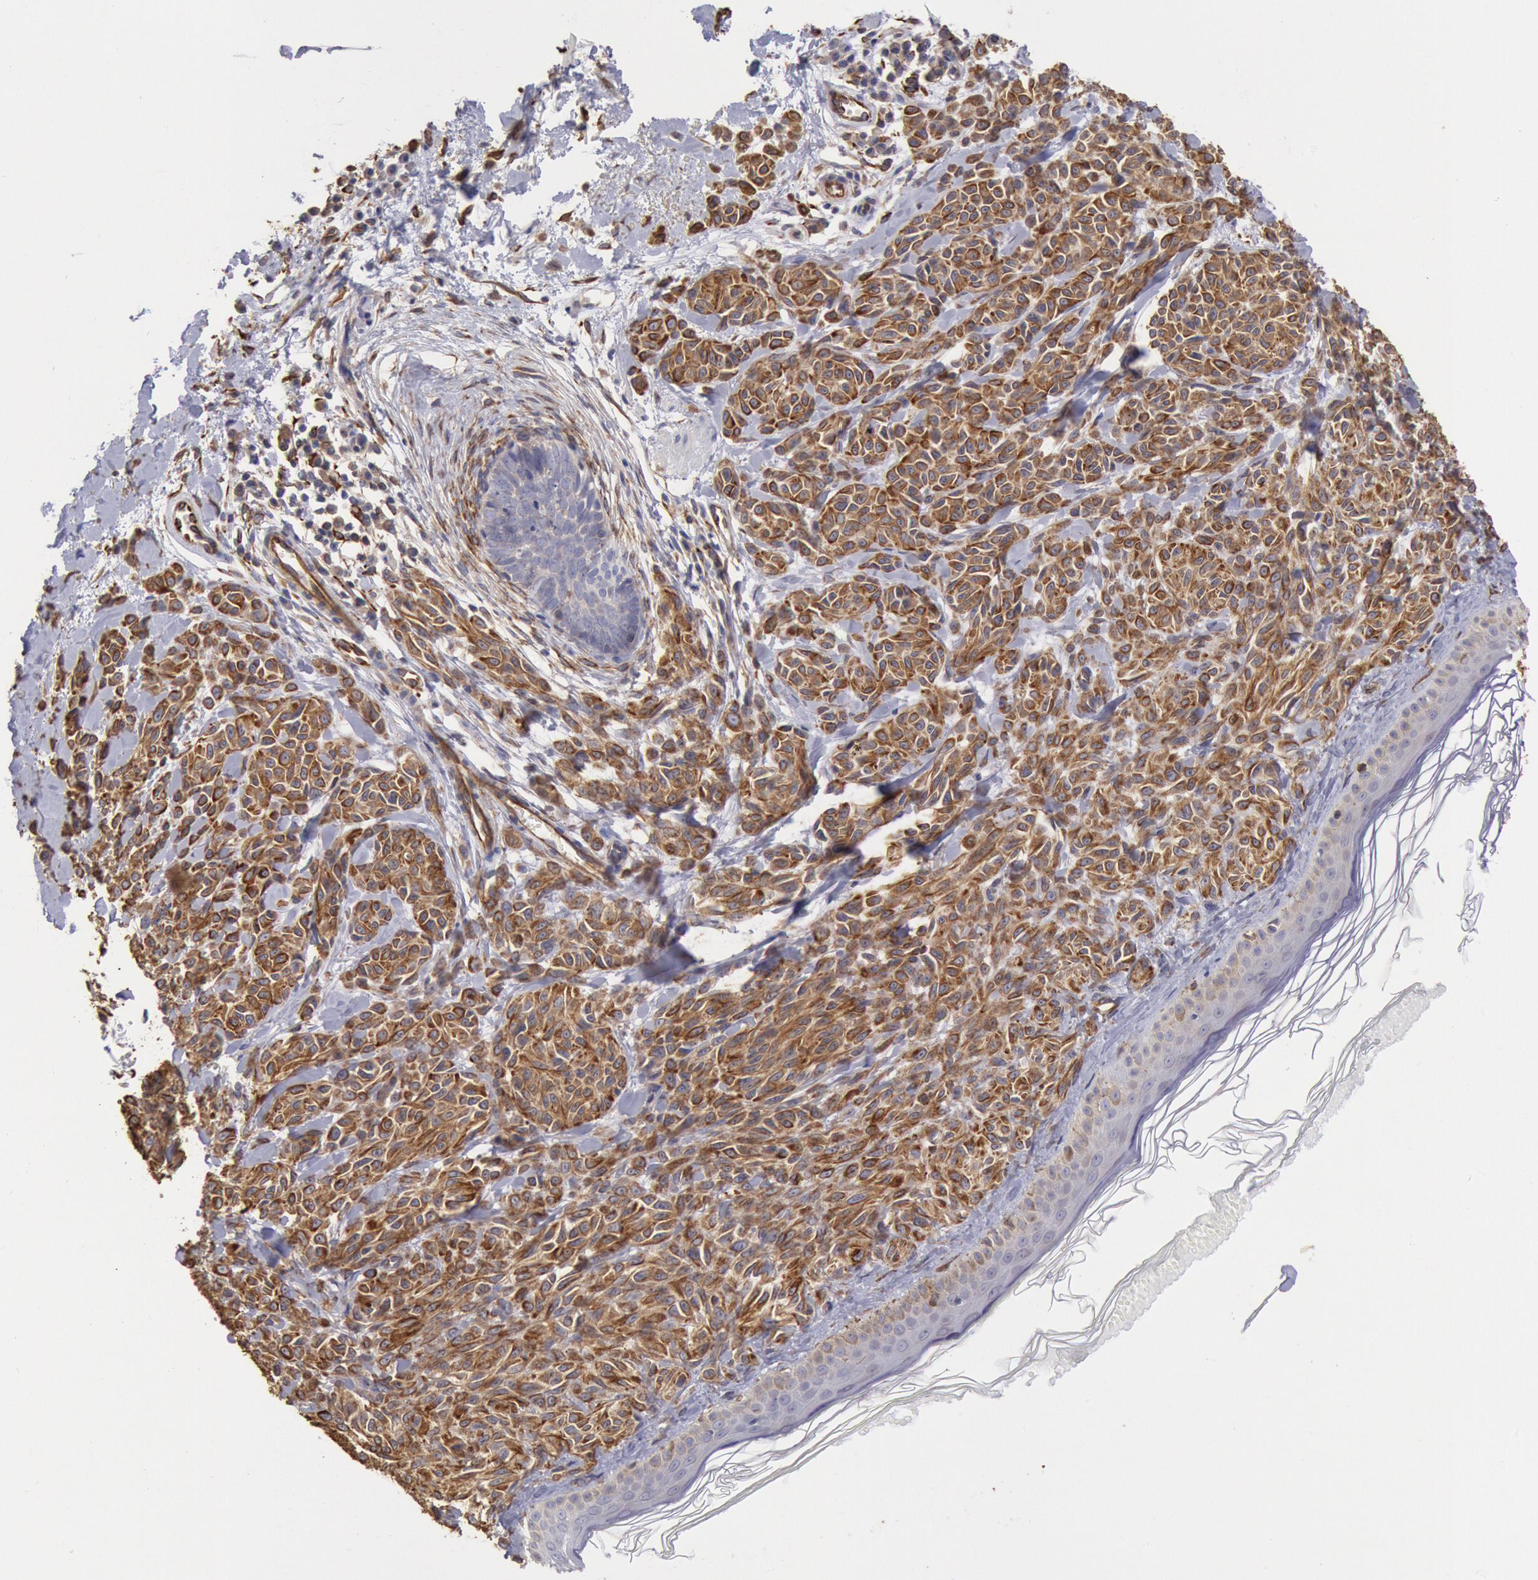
{"staining": {"intensity": "moderate", "quantity": ">75%", "location": "cytoplasmic/membranous"}, "tissue": "melanoma", "cell_type": "Tumor cells", "image_type": "cancer", "snomed": [{"axis": "morphology", "description": "Malignant melanoma, NOS"}, {"axis": "topography", "description": "Skin"}], "caption": "An image showing moderate cytoplasmic/membranous expression in approximately >75% of tumor cells in melanoma, as visualized by brown immunohistochemical staining.", "gene": "RNF139", "patient": {"sex": "female", "age": 73}}